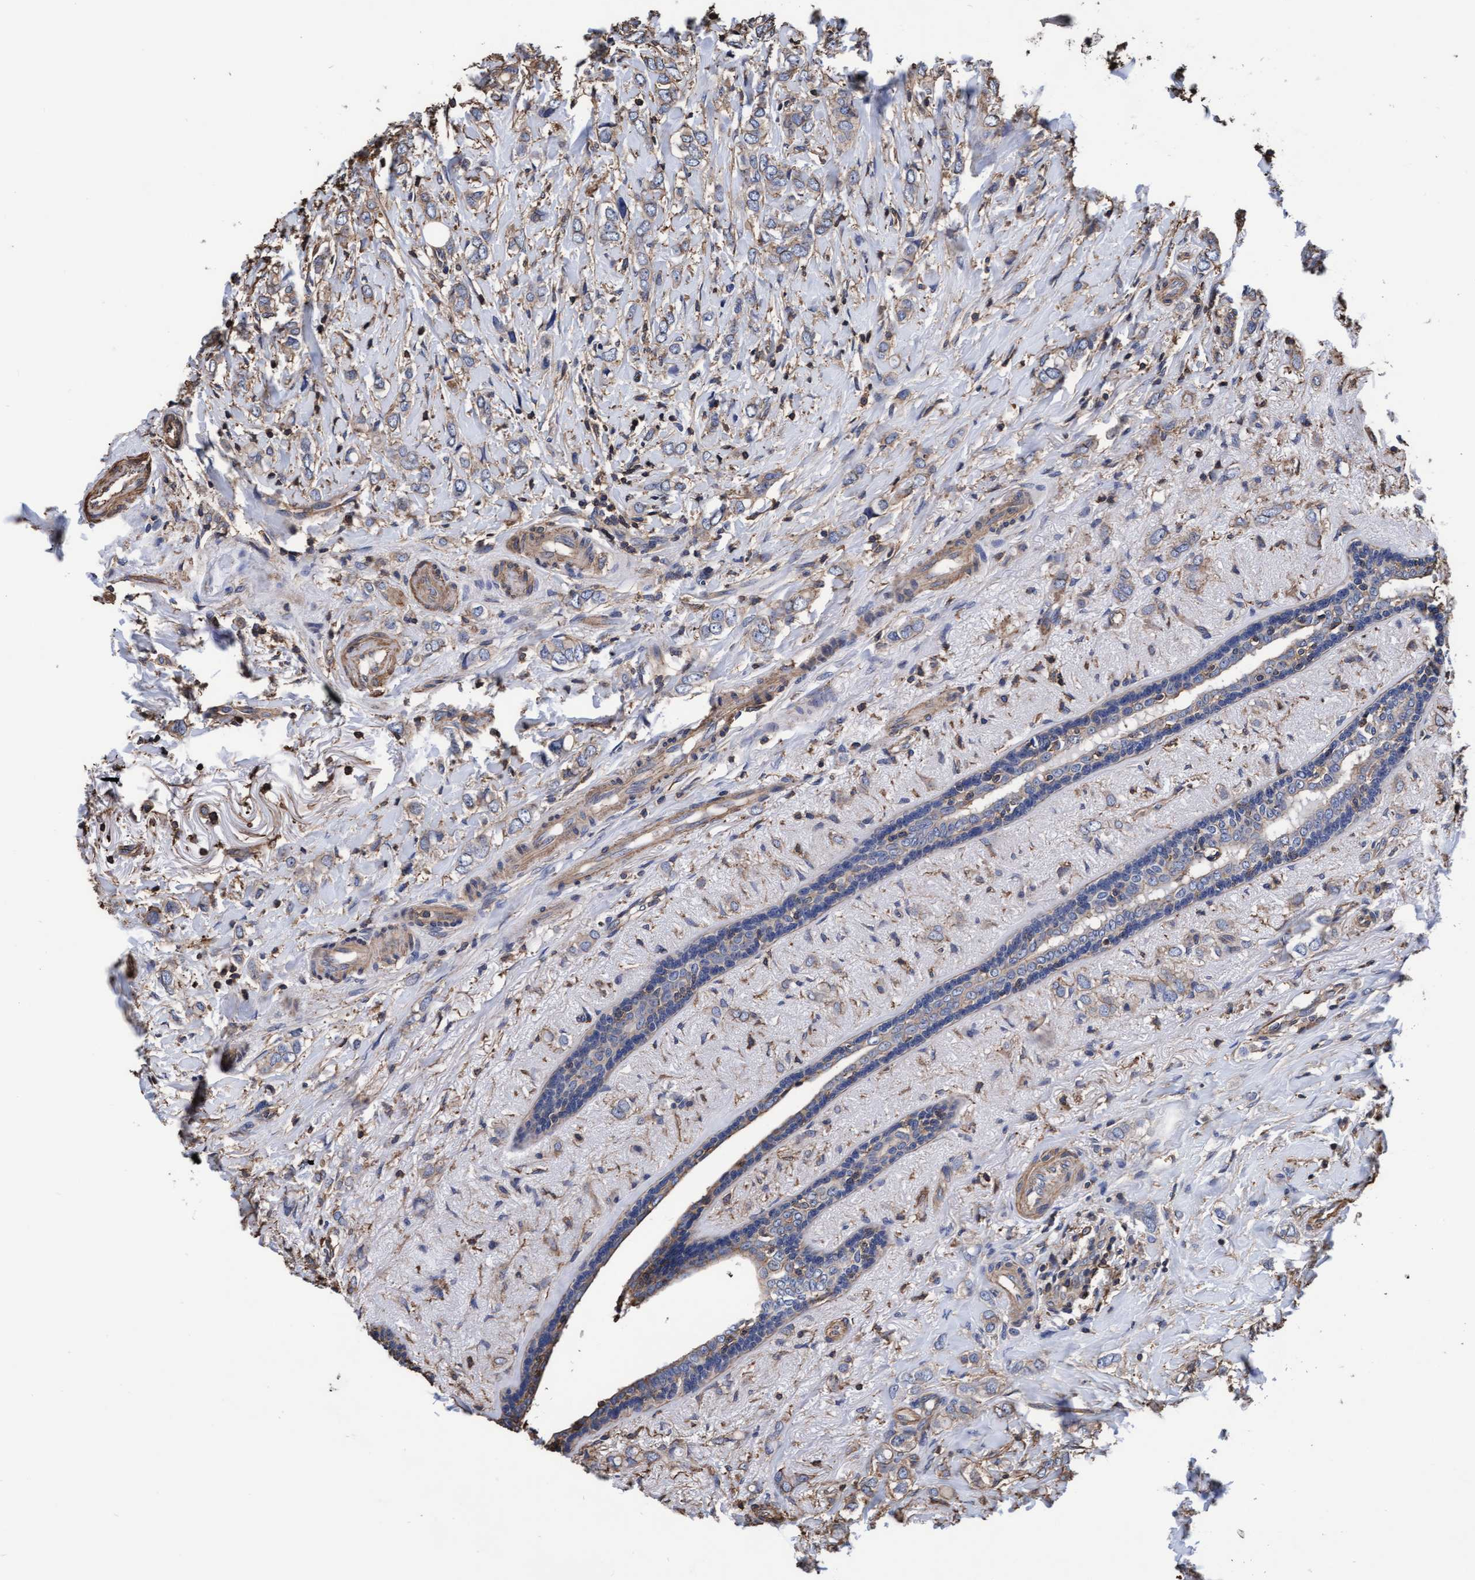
{"staining": {"intensity": "weak", "quantity": "25%-75%", "location": "cytoplasmic/membranous"}, "tissue": "breast cancer", "cell_type": "Tumor cells", "image_type": "cancer", "snomed": [{"axis": "morphology", "description": "Normal tissue, NOS"}, {"axis": "morphology", "description": "Lobular carcinoma"}, {"axis": "topography", "description": "Breast"}], "caption": "Tumor cells exhibit low levels of weak cytoplasmic/membranous staining in about 25%-75% of cells in human breast cancer (lobular carcinoma). Nuclei are stained in blue.", "gene": "GRHPR", "patient": {"sex": "female", "age": 47}}